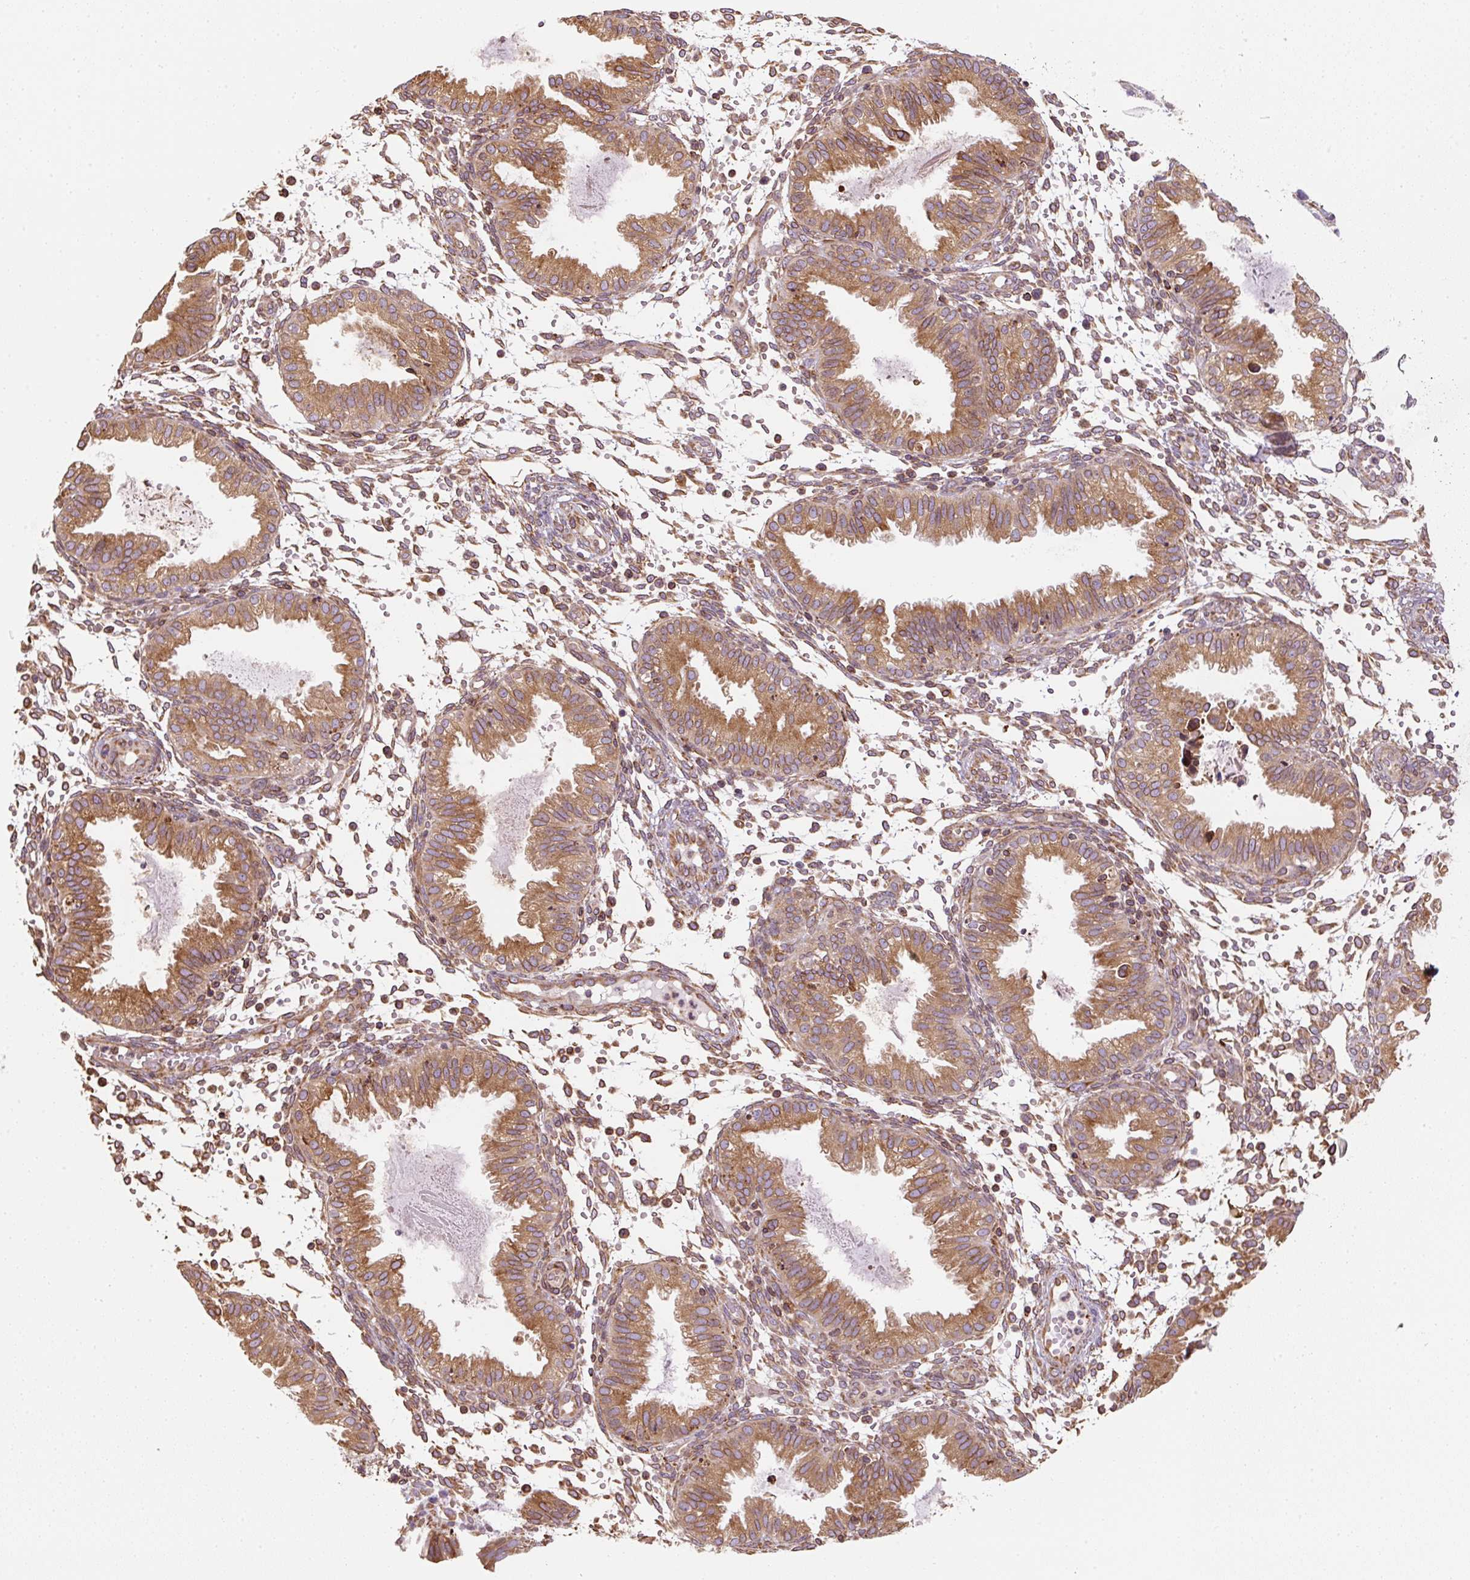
{"staining": {"intensity": "moderate", "quantity": ">75%", "location": "cytoplasmic/membranous"}, "tissue": "endometrium", "cell_type": "Cells in endometrial stroma", "image_type": "normal", "snomed": [{"axis": "morphology", "description": "Normal tissue, NOS"}, {"axis": "topography", "description": "Endometrium"}], "caption": "A high-resolution image shows immunohistochemistry staining of unremarkable endometrium, which reveals moderate cytoplasmic/membranous positivity in approximately >75% of cells in endometrial stroma.", "gene": "PRKCSH", "patient": {"sex": "female", "age": 33}}